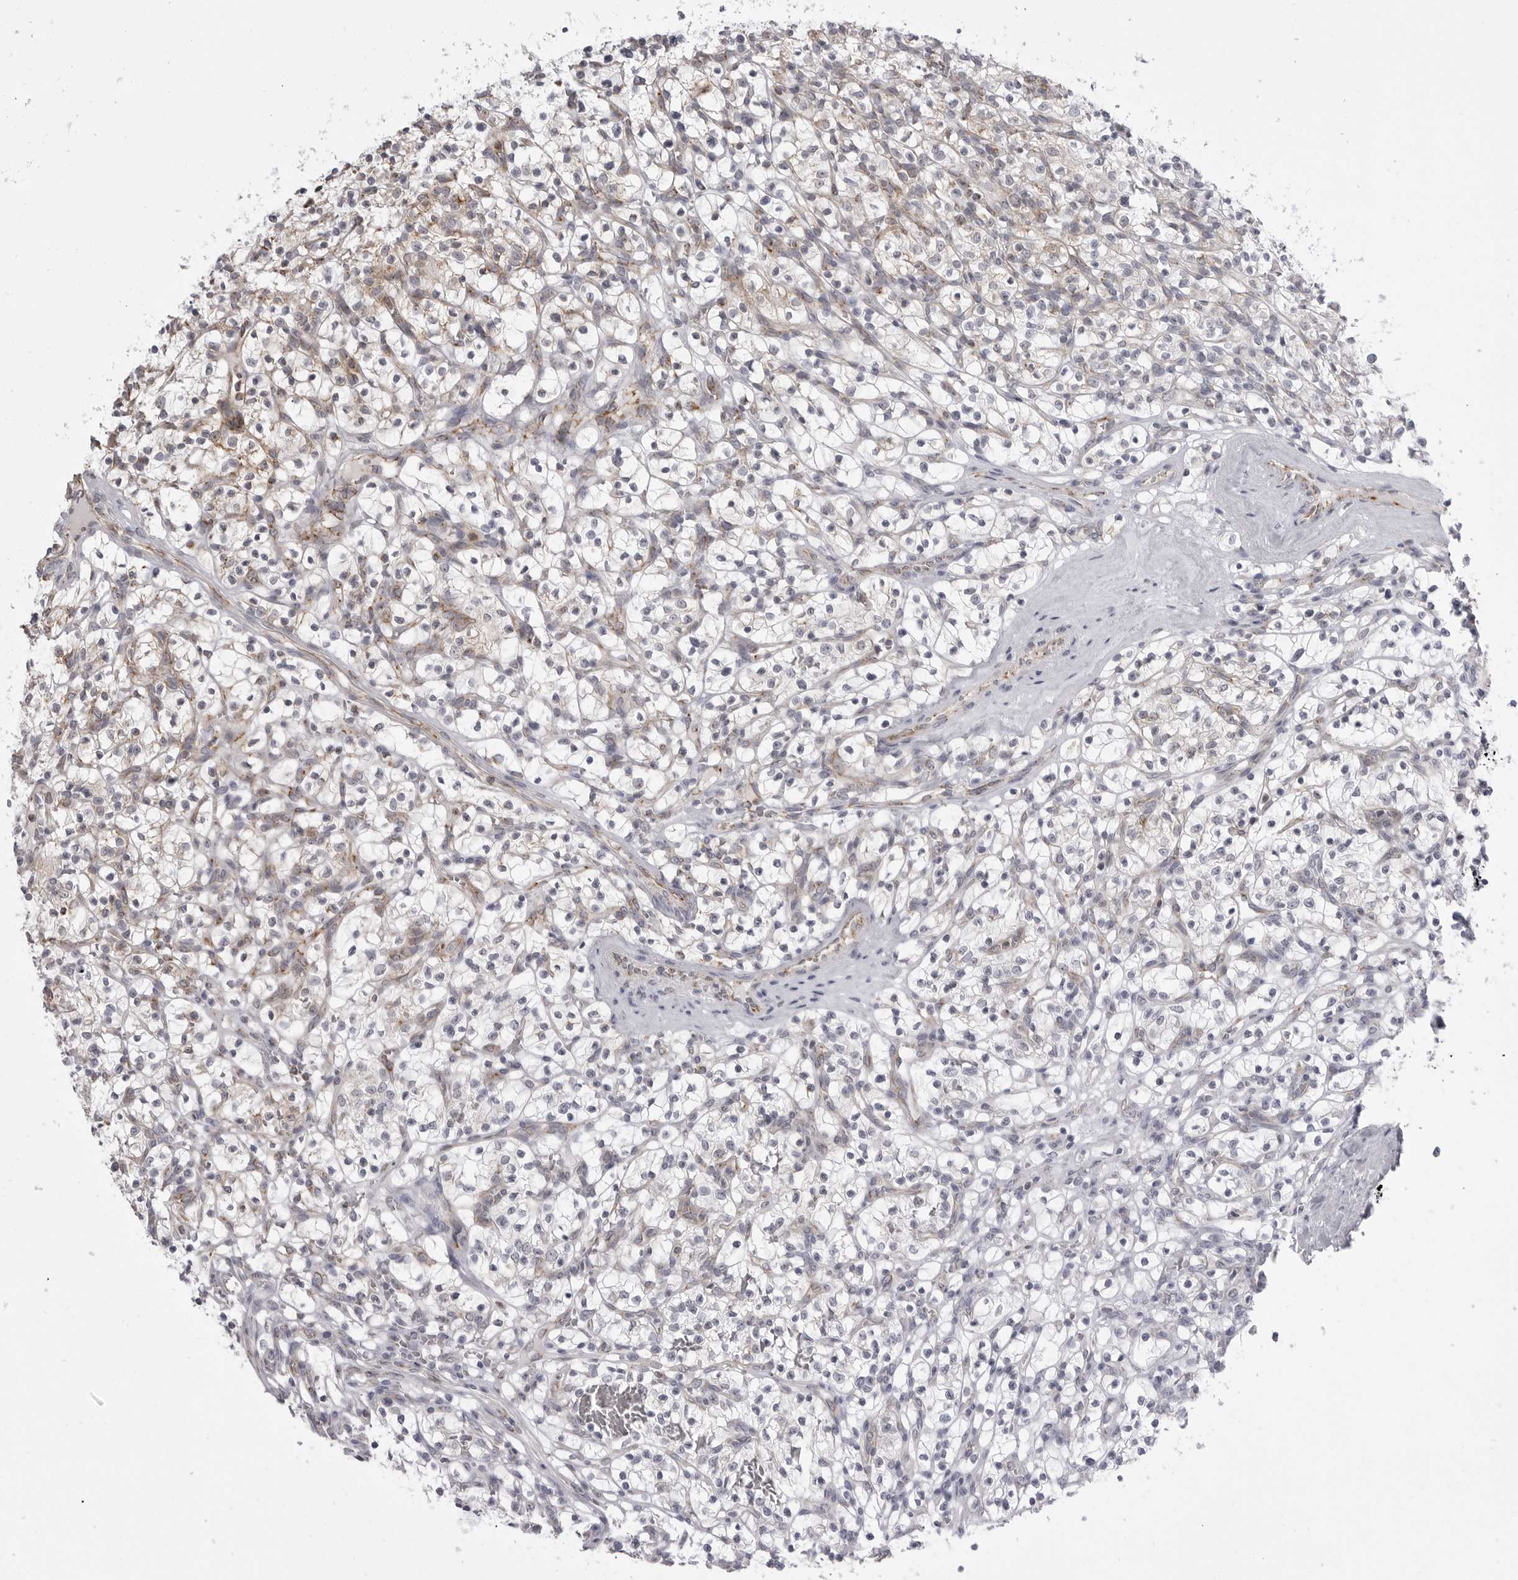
{"staining": {"intensity": "negative", "quantity": "none", "location": "none"}, "tissue": "renal cancer", "cell_type": "Tumor cells", "image_type": "cancer", "snomed": [{"axis": "morphology", "description": "Adenocarcinoma, NOS"}, {"axis": "topography", "description": "Kidney"}], "caption": "The micrograph demonstrates no significant staining in tumor cells of renal cancer (adenocarcinoma).", "gene": "TUFM", "patient": {"sex": "female", "age": 57}}